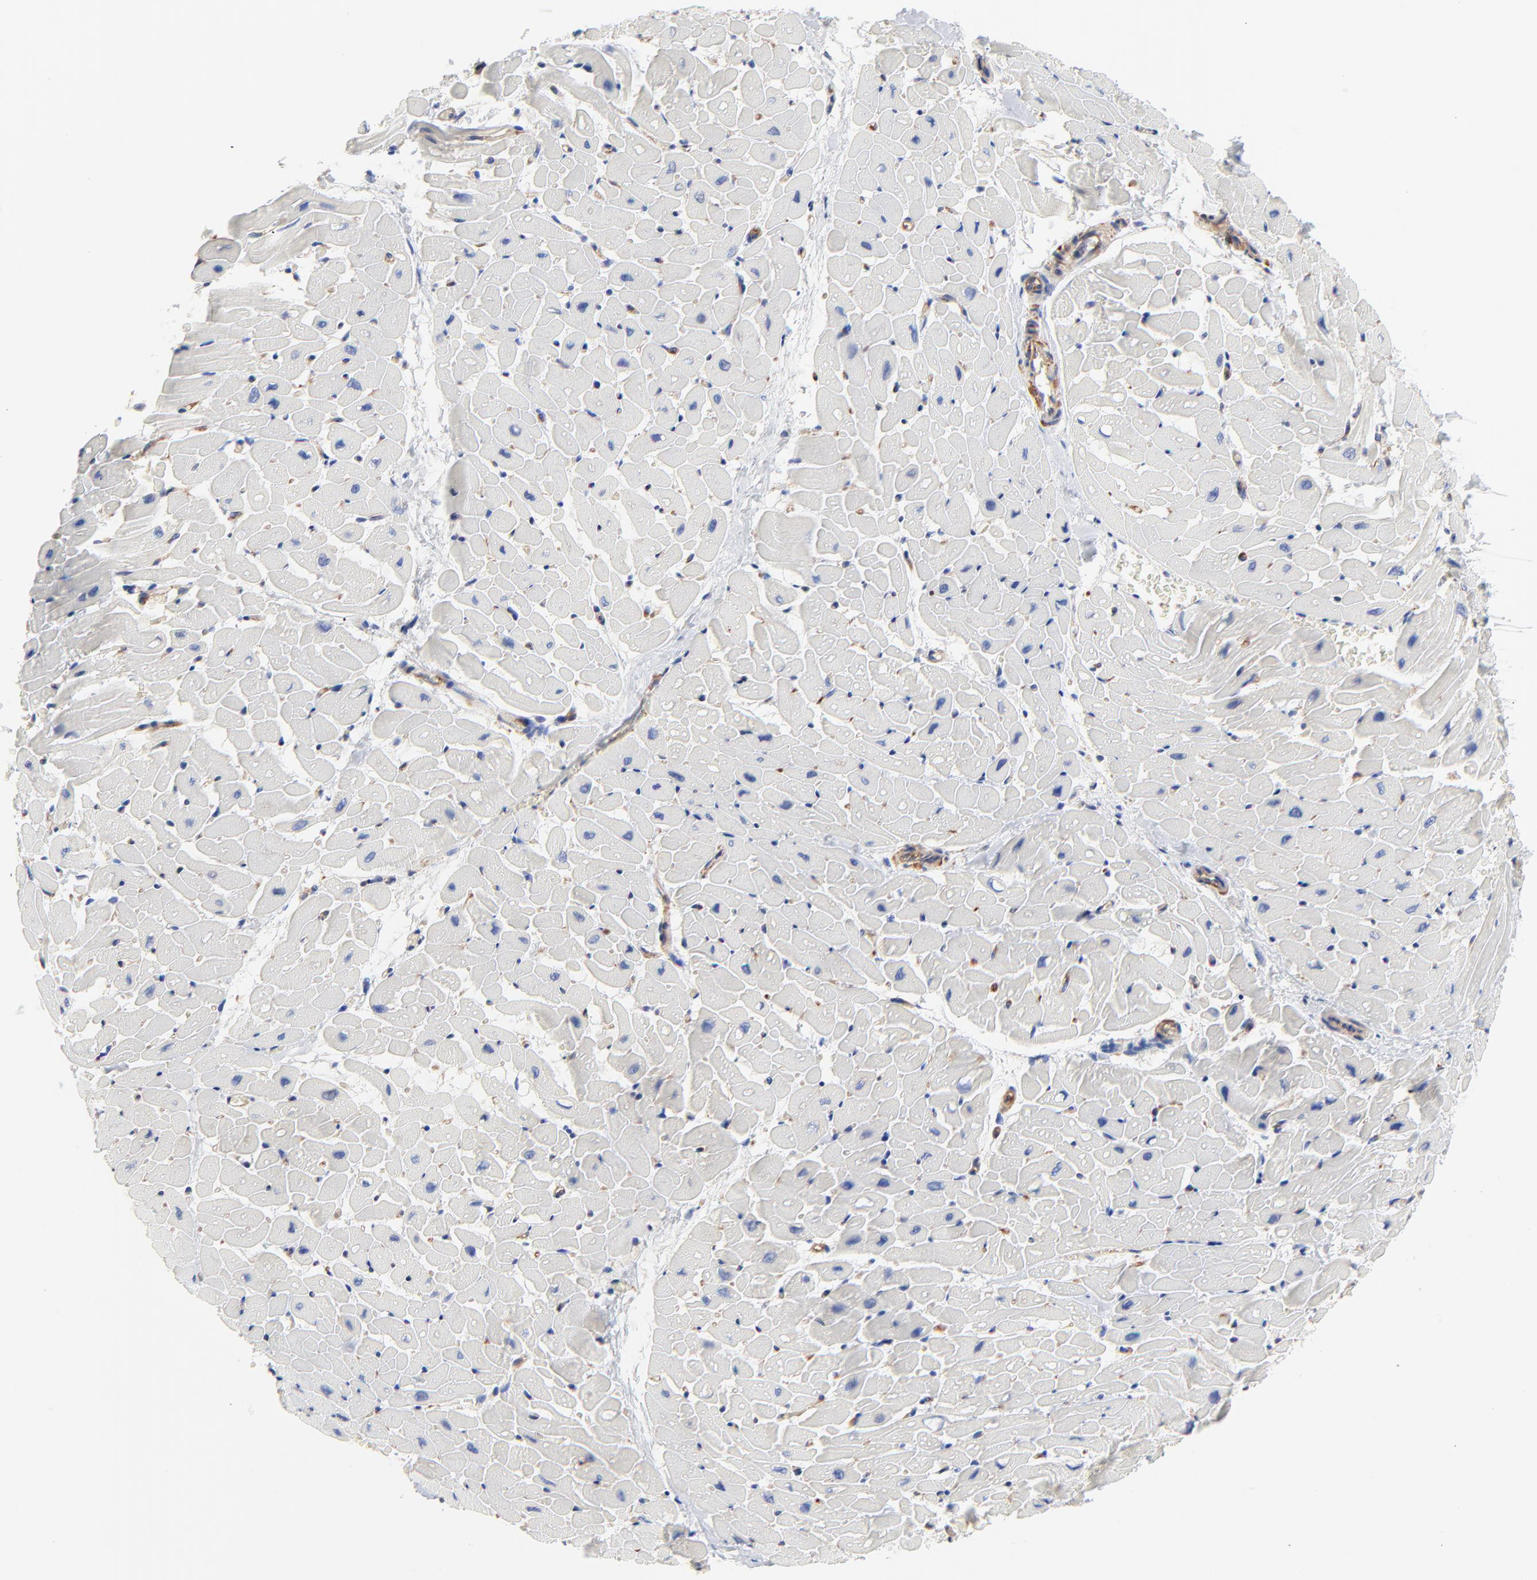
{"staining": {"intensity": "negative", "quantity": "none", "location": "none"}, "tissue": "heart muscle", "cell_type": "Cardiomyocytes", "image_type": "normal", "snomed": [{"axis": "morphology", "description": "Normal tissue, NOS"}, {"axis": "topography", "description": "Heart"}], "caption": "Image shows no protein positivity in cardiomyocytes of unremarkable heart muscle. (Immunohistochemistry (ihc), brightfield microscopy, high magnification).", "gene": "CD2AP", "patient": {"sex": "male", "age": 45}}